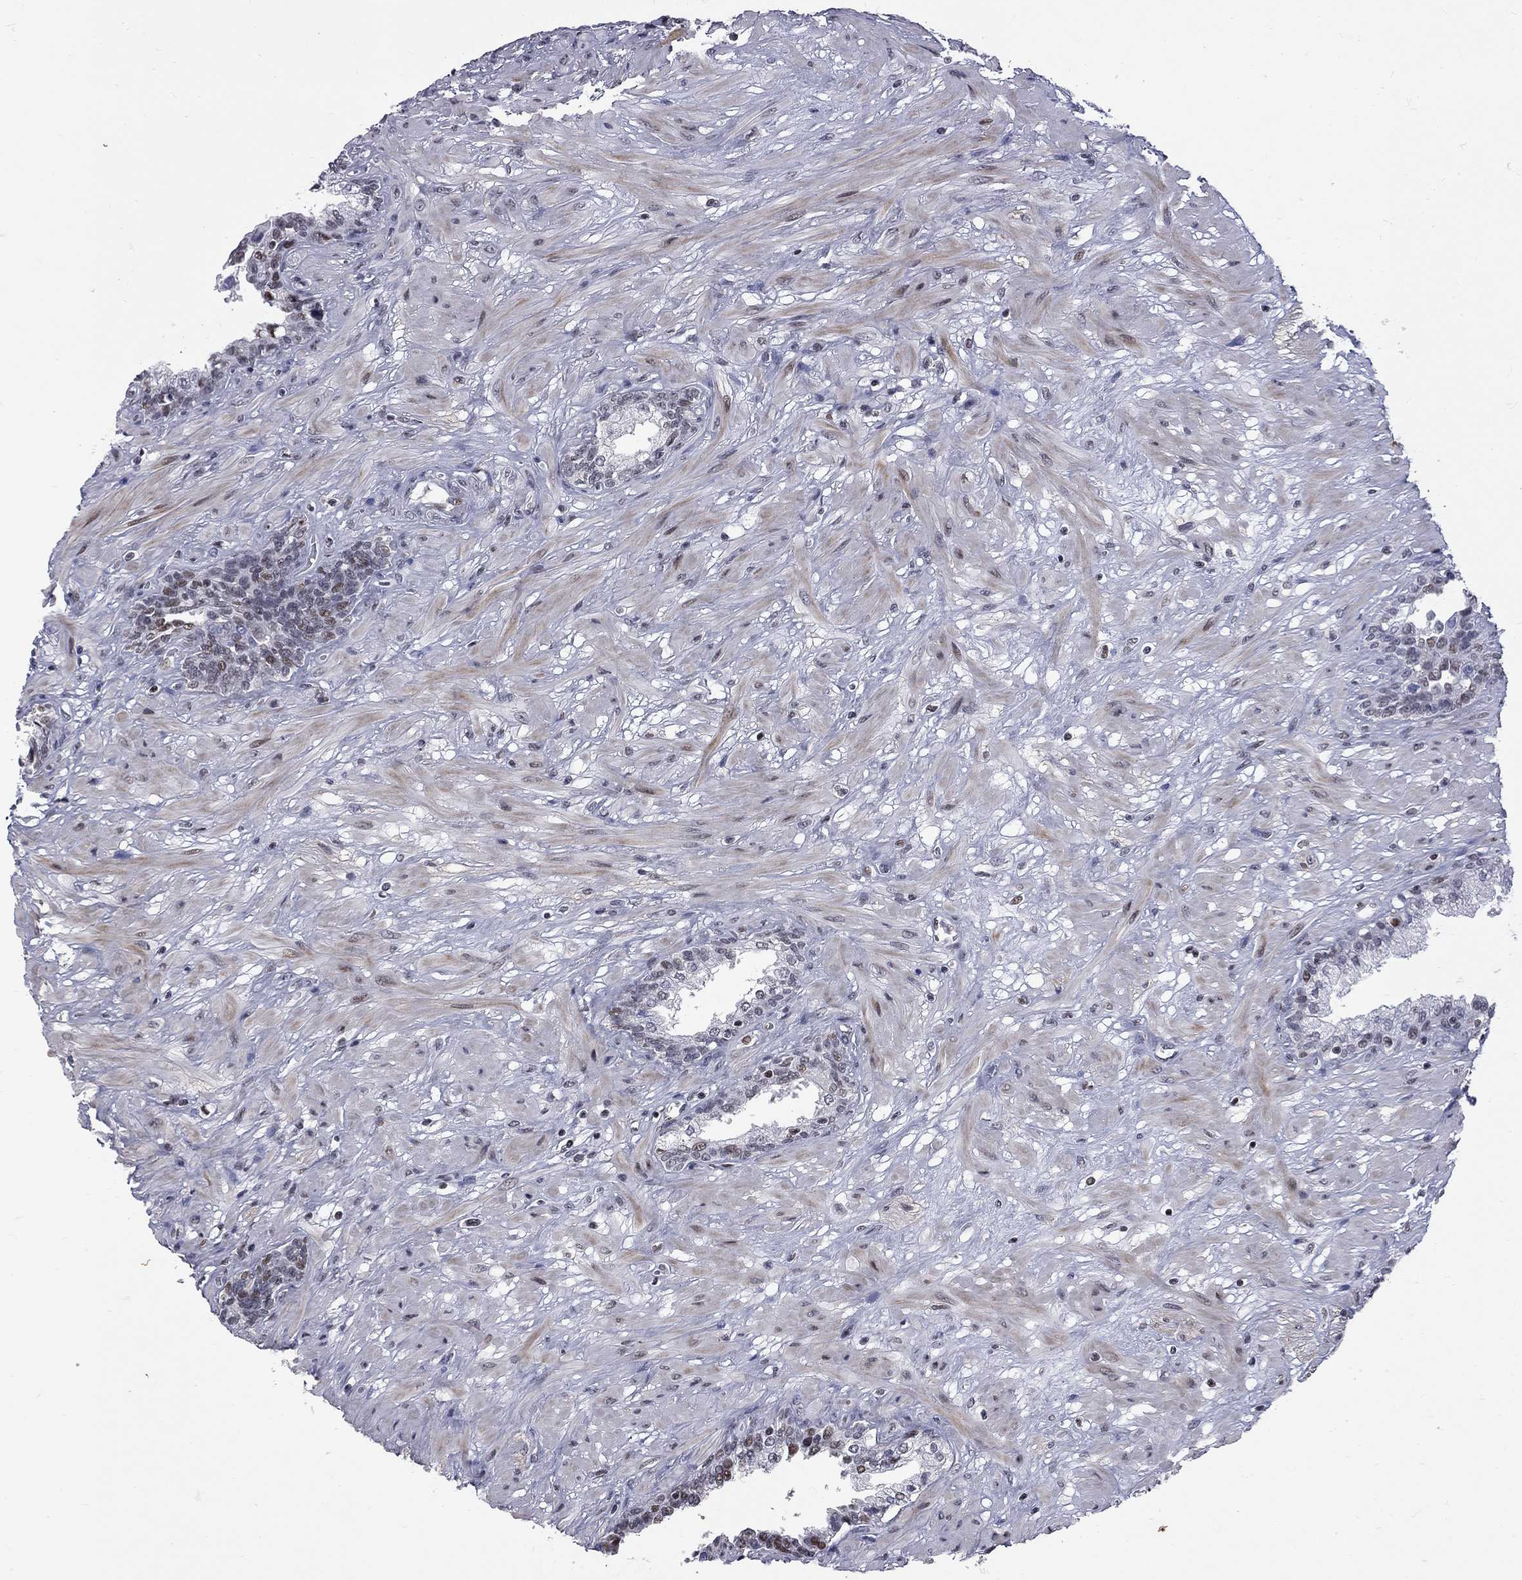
{"staining": {"intensity": "weak", "quantity": "<25%", "location": "nuclear"}, "tissue": "prostate", "cell_type": "Glandular cells", "image_type": "normal", "snomed": [{"axis": "morphology", "description": "Normal tissue, NOS"}, {"axis": "topography", "description": "Prostate"}], "caption": "Glandular cells are negative for brown protein staining in unremarkable prostate. (Brightfield microscopy of DAB (3,3'-diaminobenzidine) immunohistochemistry (IHC) at high magnification).", "gene": "ZNF154", "patient": {"sex": "male", "age": 63}}